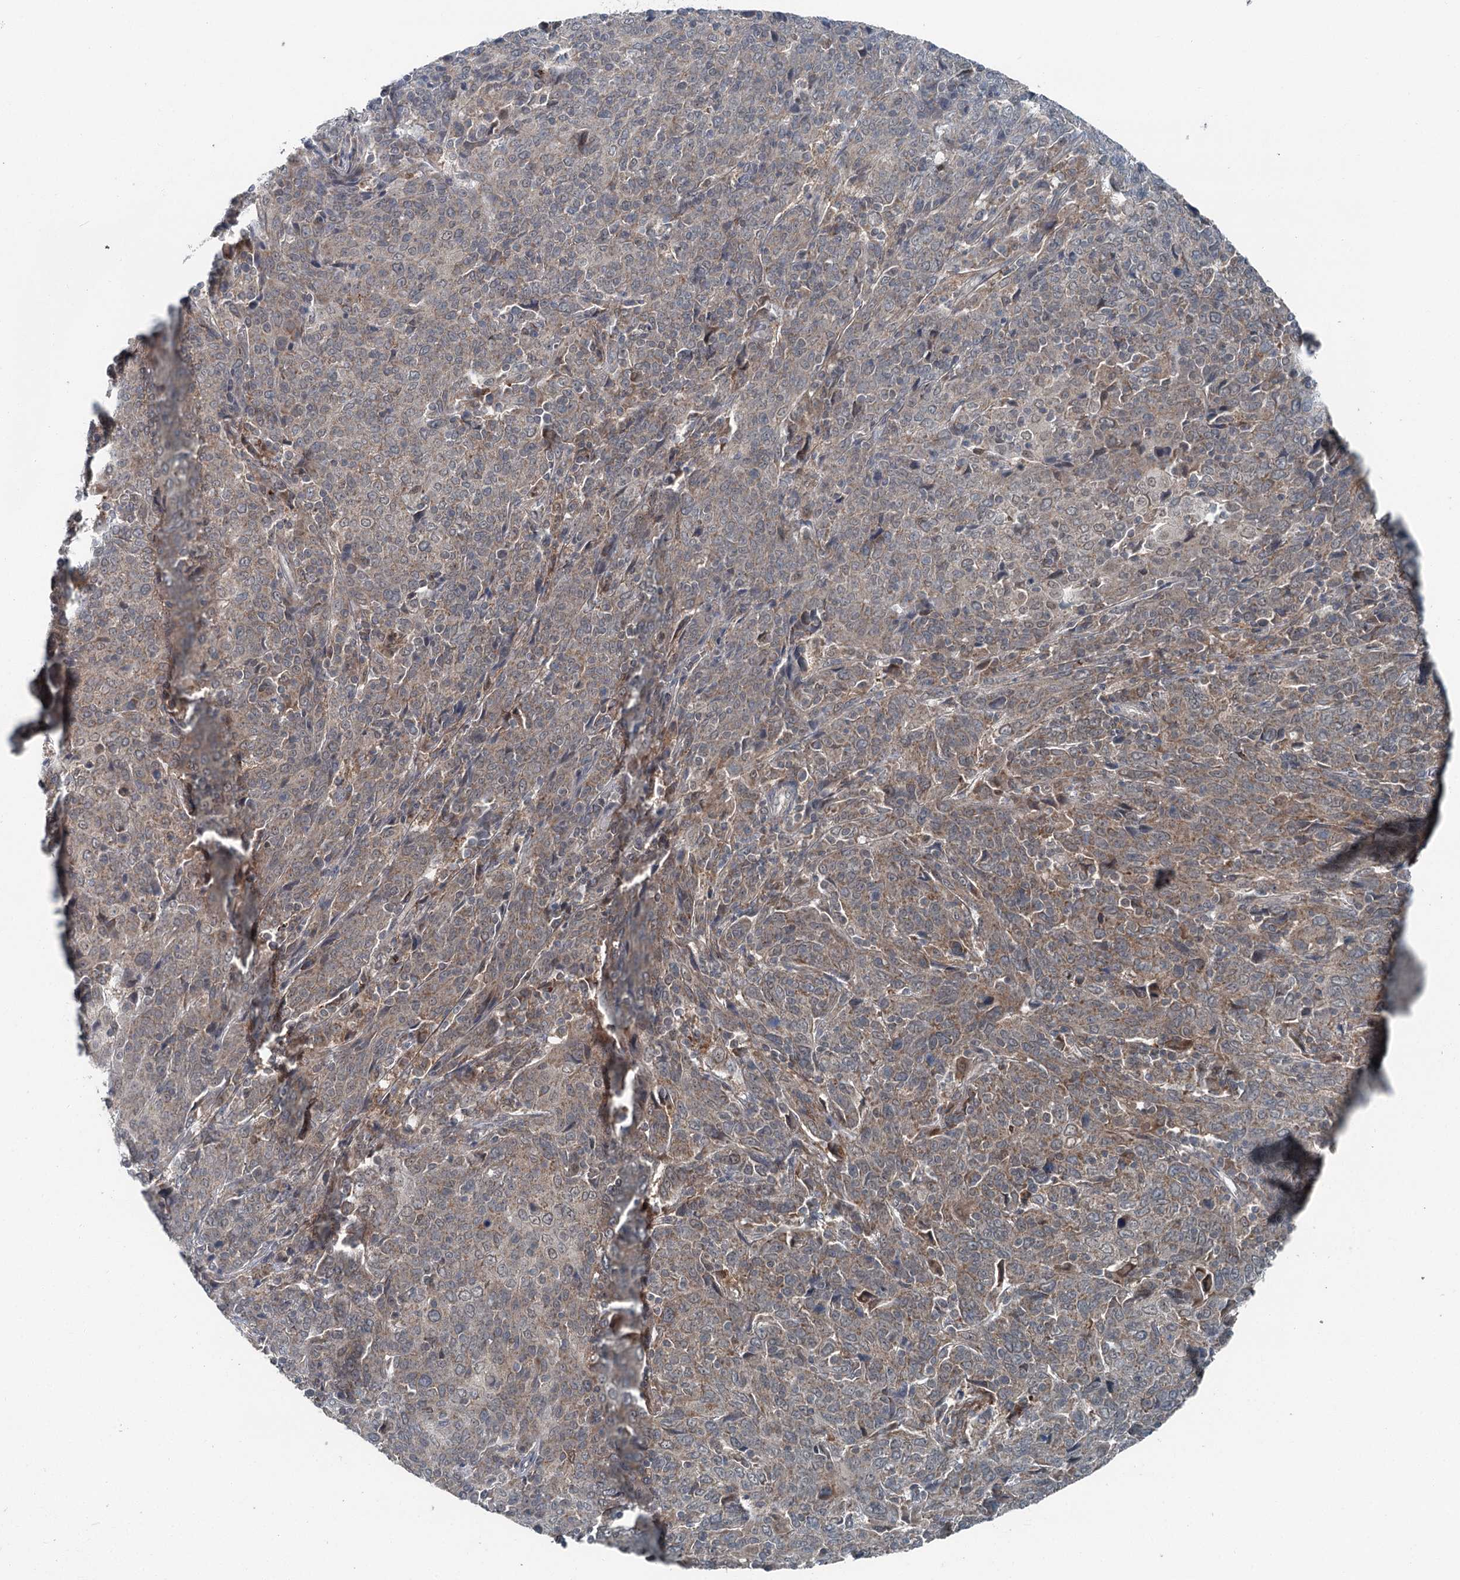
{"staining": {"intensity": "moderate", "quantity": ">75%", "location": "cytoplasmic/membranous"}, "tissue": "cervical cancer", "cell_type": "Tumor cells", "image_type": "cancer", "snomed": [{"axis": "morphology", "description": "Squamous cell carcinoma, NOS"}, {"axis": "topography", "description": "Cervix"}], "caption": "This is an image of IHC staining of cervical cancer (squamous cell carcinoma), which shows moderate expression in the cytoplasmic/membranous of tumor cells.", "gene": "WAPL", "patient": {"sex": "female", "age": 67}}